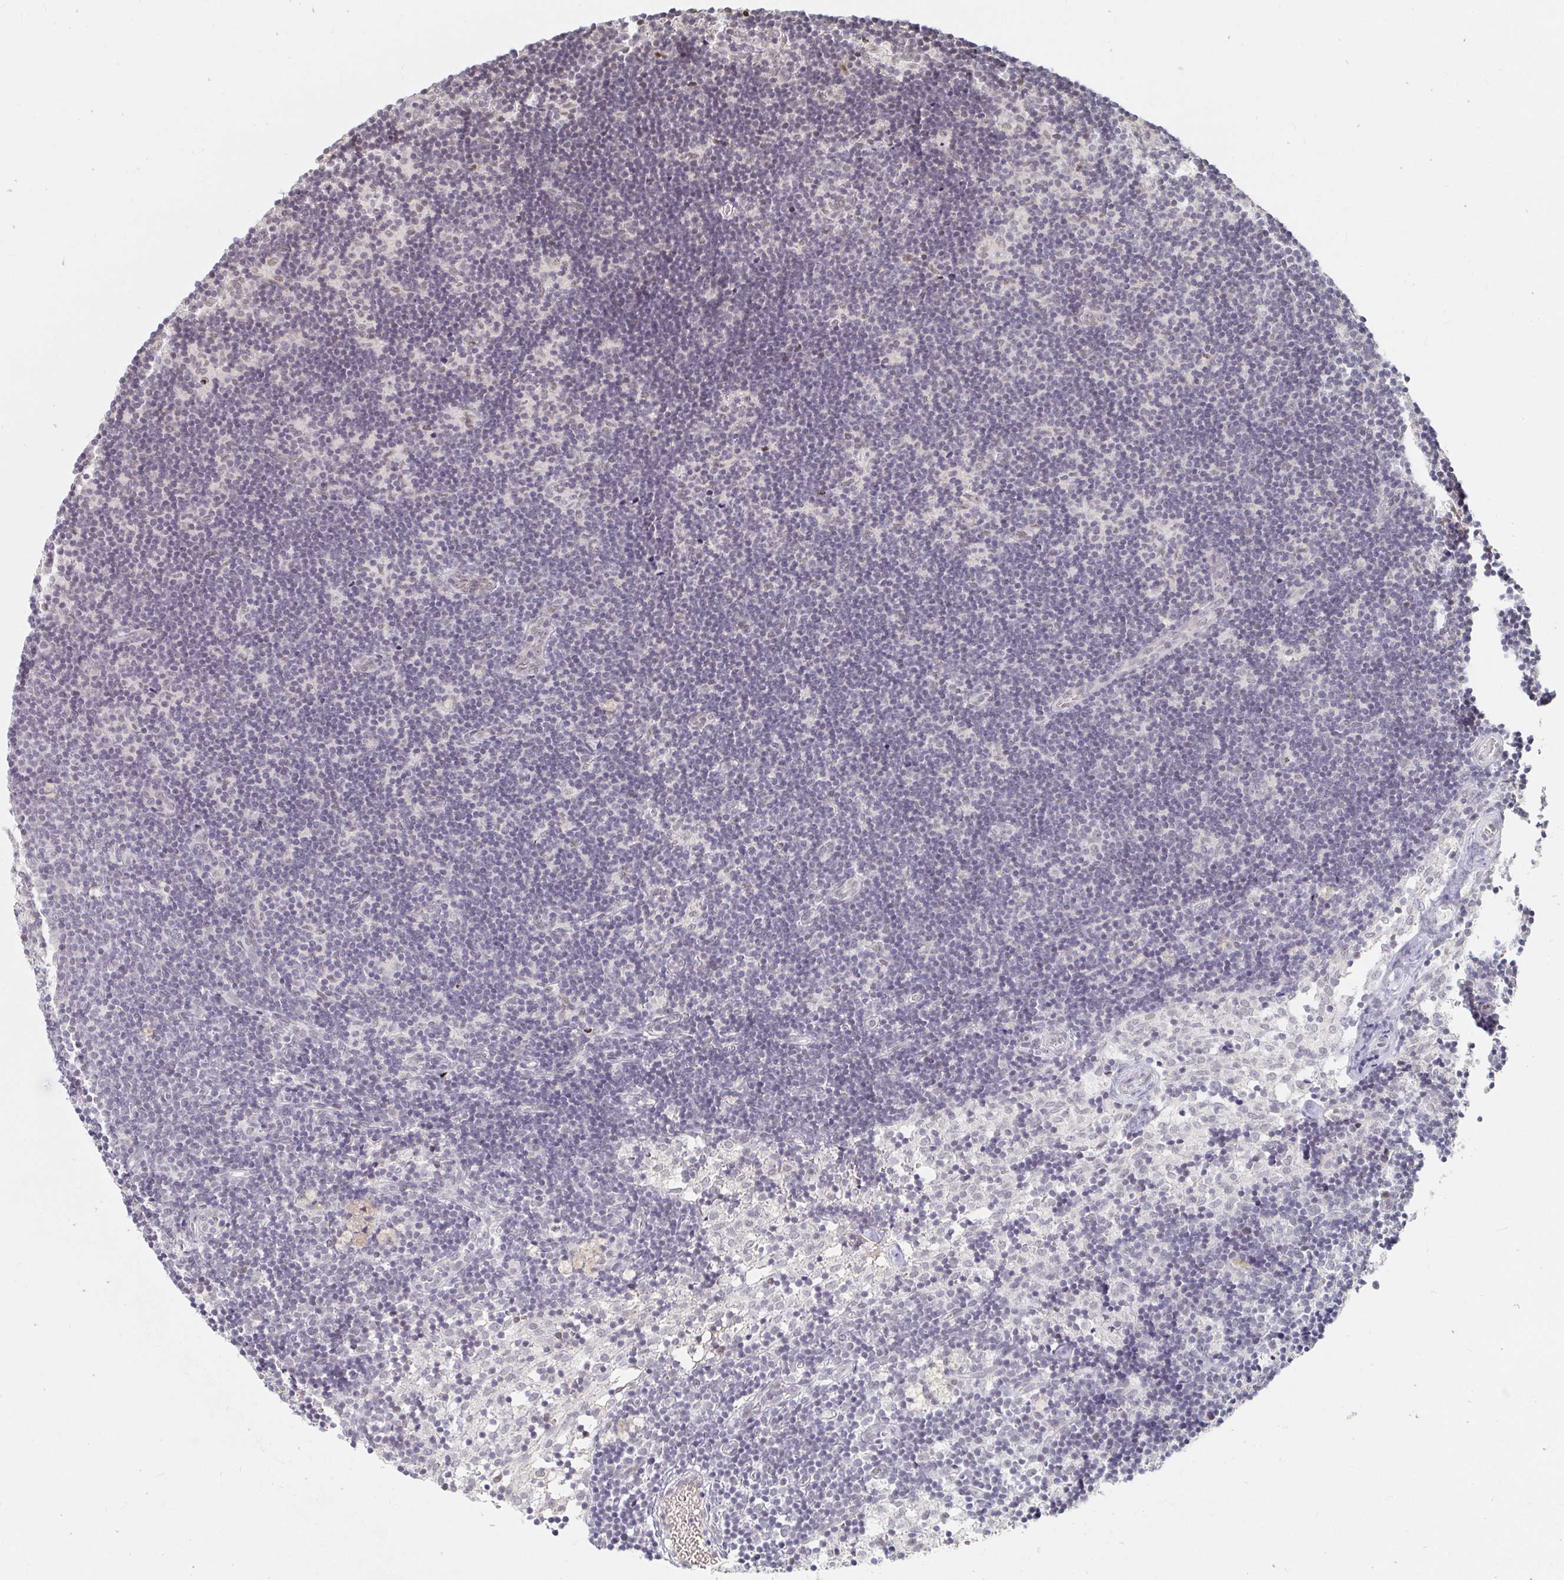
{"staining": {"intensity": "negative", "quantity": "none", "location": "none"}, "tissue": "lymph node", "cell_type": "Germinal center cells", "image_type": "normal", "snomed": [{"axis": "morphology", "description": "Normal tissue, NOS"}, {"axis": "topography", "description": "Lymph node"}], "caption": "IHC micrograph of unremarkable lymph node: human lymph node stained with DAB displays no significant protein expression in germinal center cells. (Brightfield microscopy of DAB immunohistochemistry at high magnification).", "gene": "CHD2", "patient": {"sex": "female", "age": 31}}